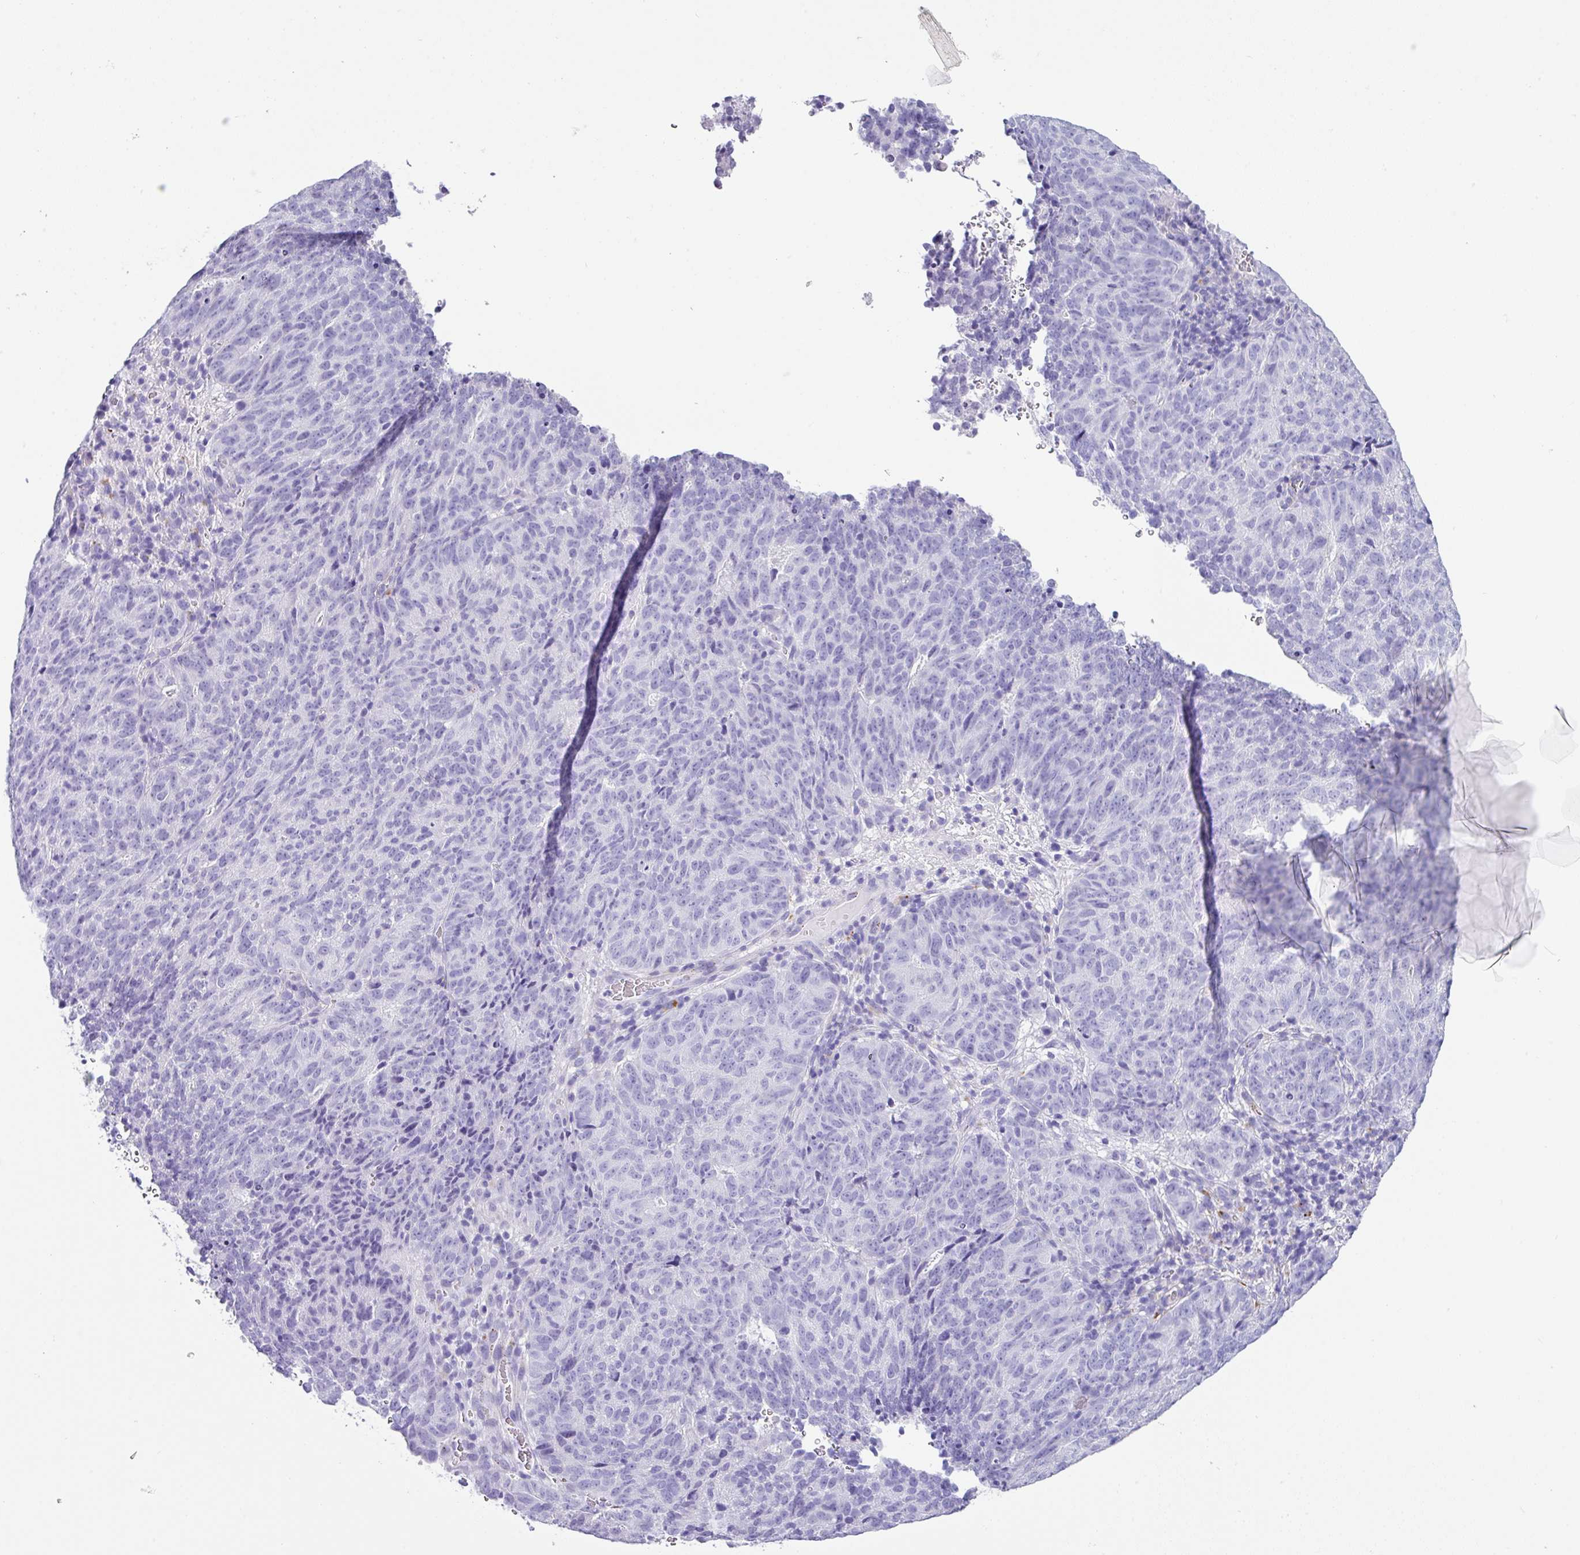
{"staining": {"intensity": "negative", "quantity": "none", "location": "none"}, "tissue": "cervical cancer", "cell_type": "Tumor cells", "image_type": "cancer", "snomed": [{"axis": "morphology", "description": "Adenocarcinoma, NOS"}, {"axis": "topography", "description": "Cervix"}], "caption": "An IHC histopathology image of cervical cancer is shown. There is no staining in tumor cells of cervical cancer.", "gene": "ZG16", "patient": {"sex": "female", "age": 38}}